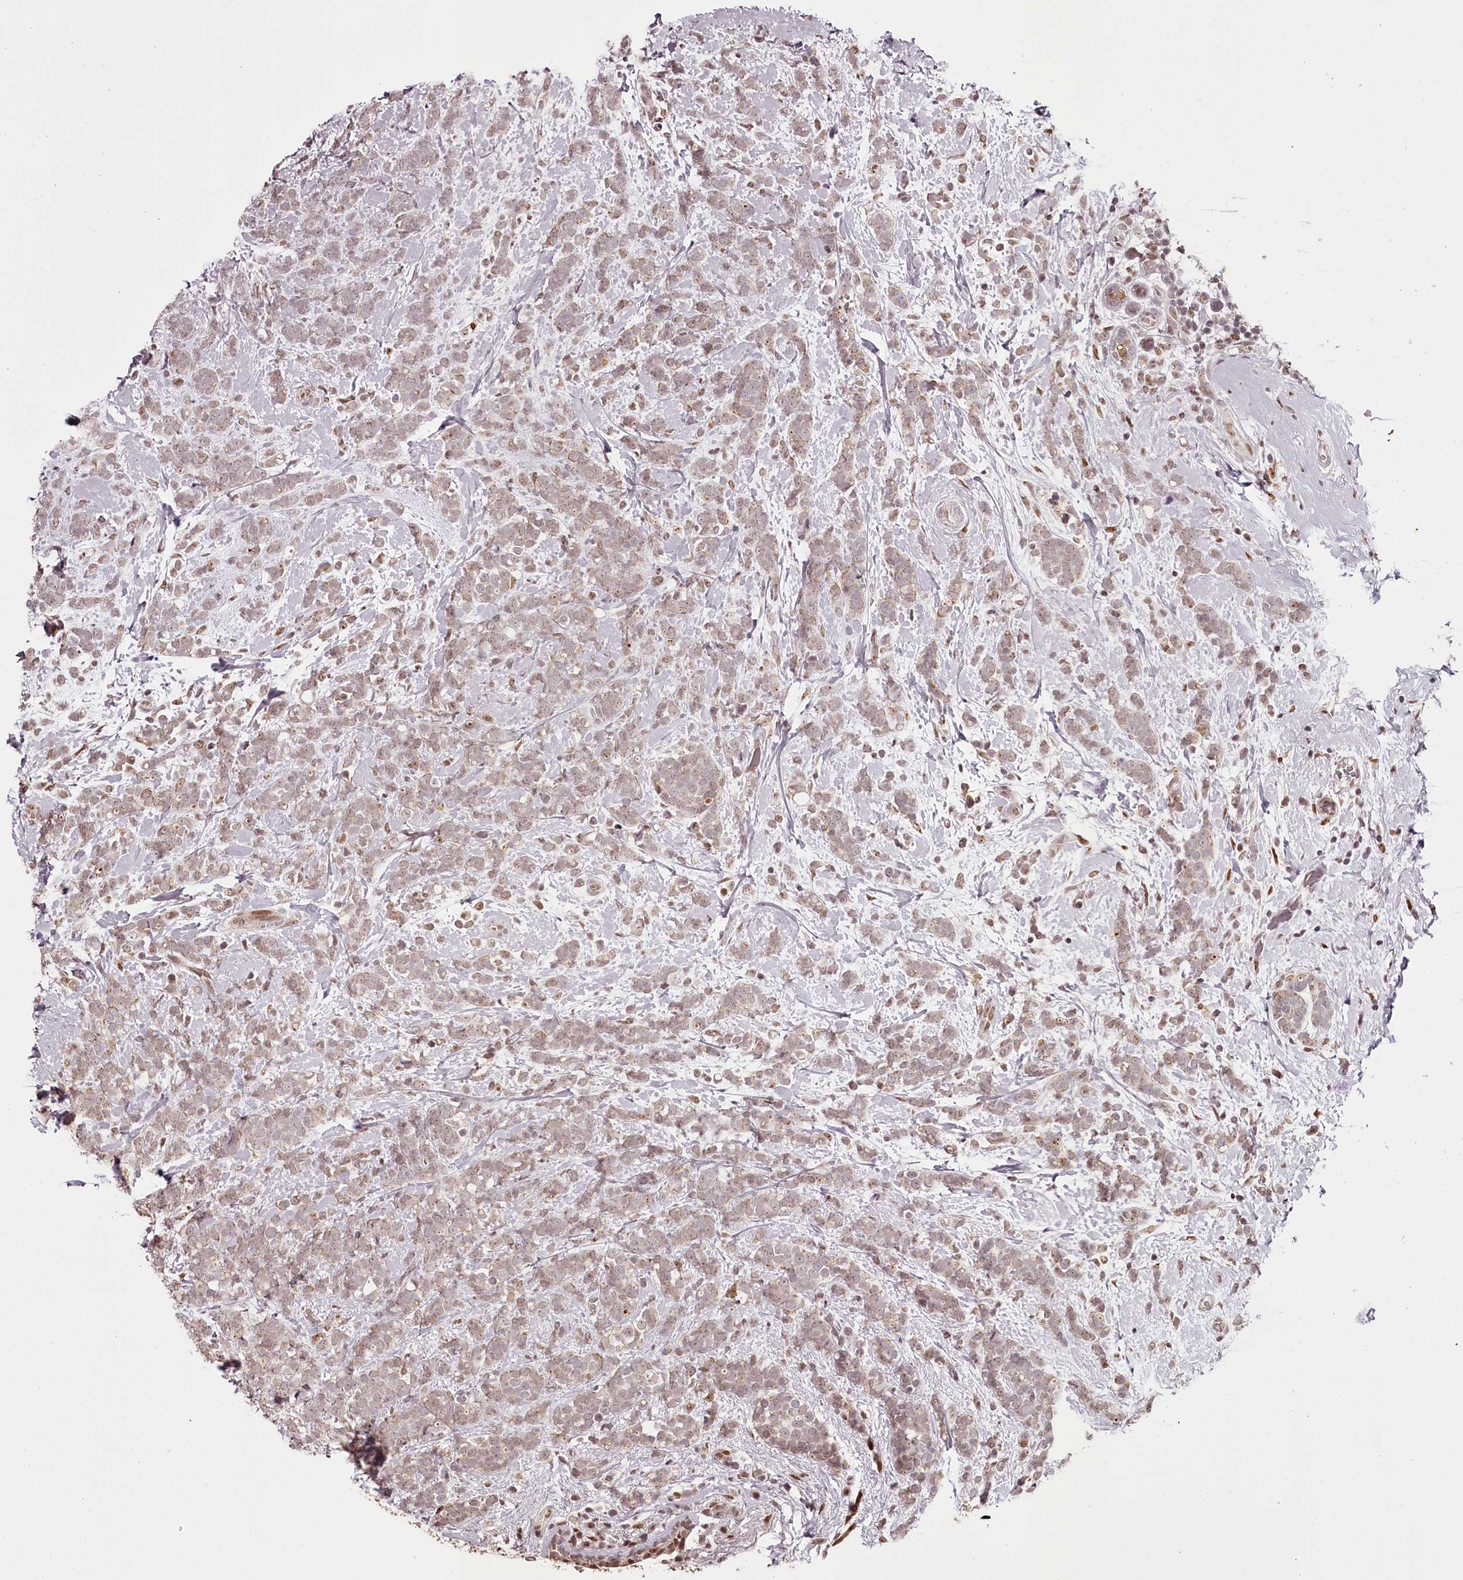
{"staining": {"intensity": "weak", "quantity": "25%-75%", "location": "cytoplasmic/membranous,nuclear"}, "tissue": "breast cancer", "cell_type": "Tumor cells", "image_type": "cancer", "snomed": [{"axis": "morphology", "description": "Lobular carcinoma"}, {"axis": "topography", "description": "Breast"}], "caption": "A high-resolution image shows IHC staining of breast cancer, which shows weak cytoplasmic/membranous and nuclear staining in approximately 25%-75% of tumor cells.", "gene": "THYN1", "patient": {"sex": "female", "age": 58}}